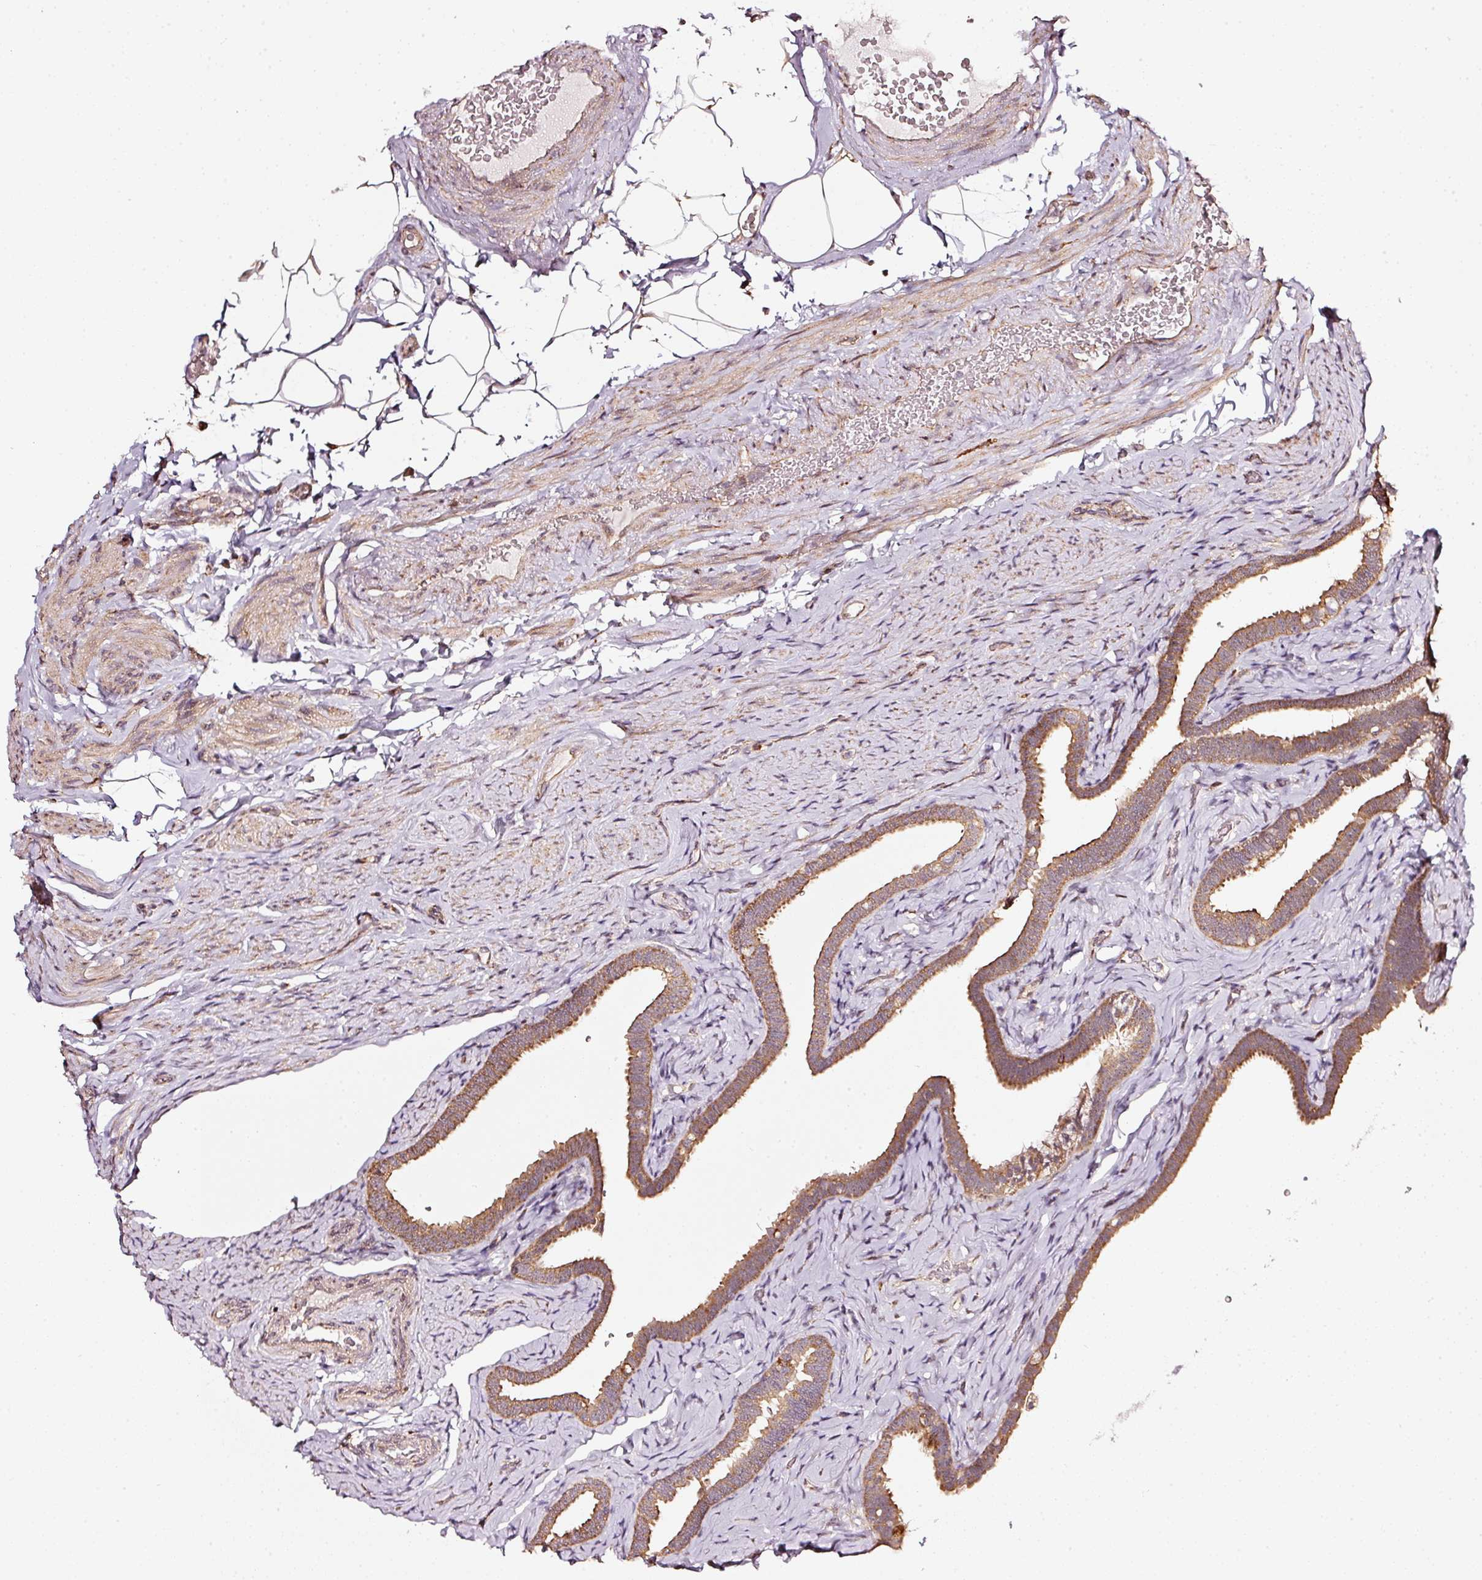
{"staining": {"intensity": "moderate", "quantity": "25%-75%", "location": "cytoplasmic/membranous"}, "tissue": "fallopian tube", "cell_type": "Glandular cells", "image_type": "normal", "snomed": [{"axis": "morphology", "description": "Normal tissue, NOS"}, {"axis": "topography", "description": "Fallopian tube"}], "caption": "There is medium levels of moderate cytoplasmic/membranous staining in glandular cells of normal fallopian tube, as demonstrated by immunohistochemical staining (brown color).", "gene": "RAB35", "patient": {"sex": "female", "age": 69}}